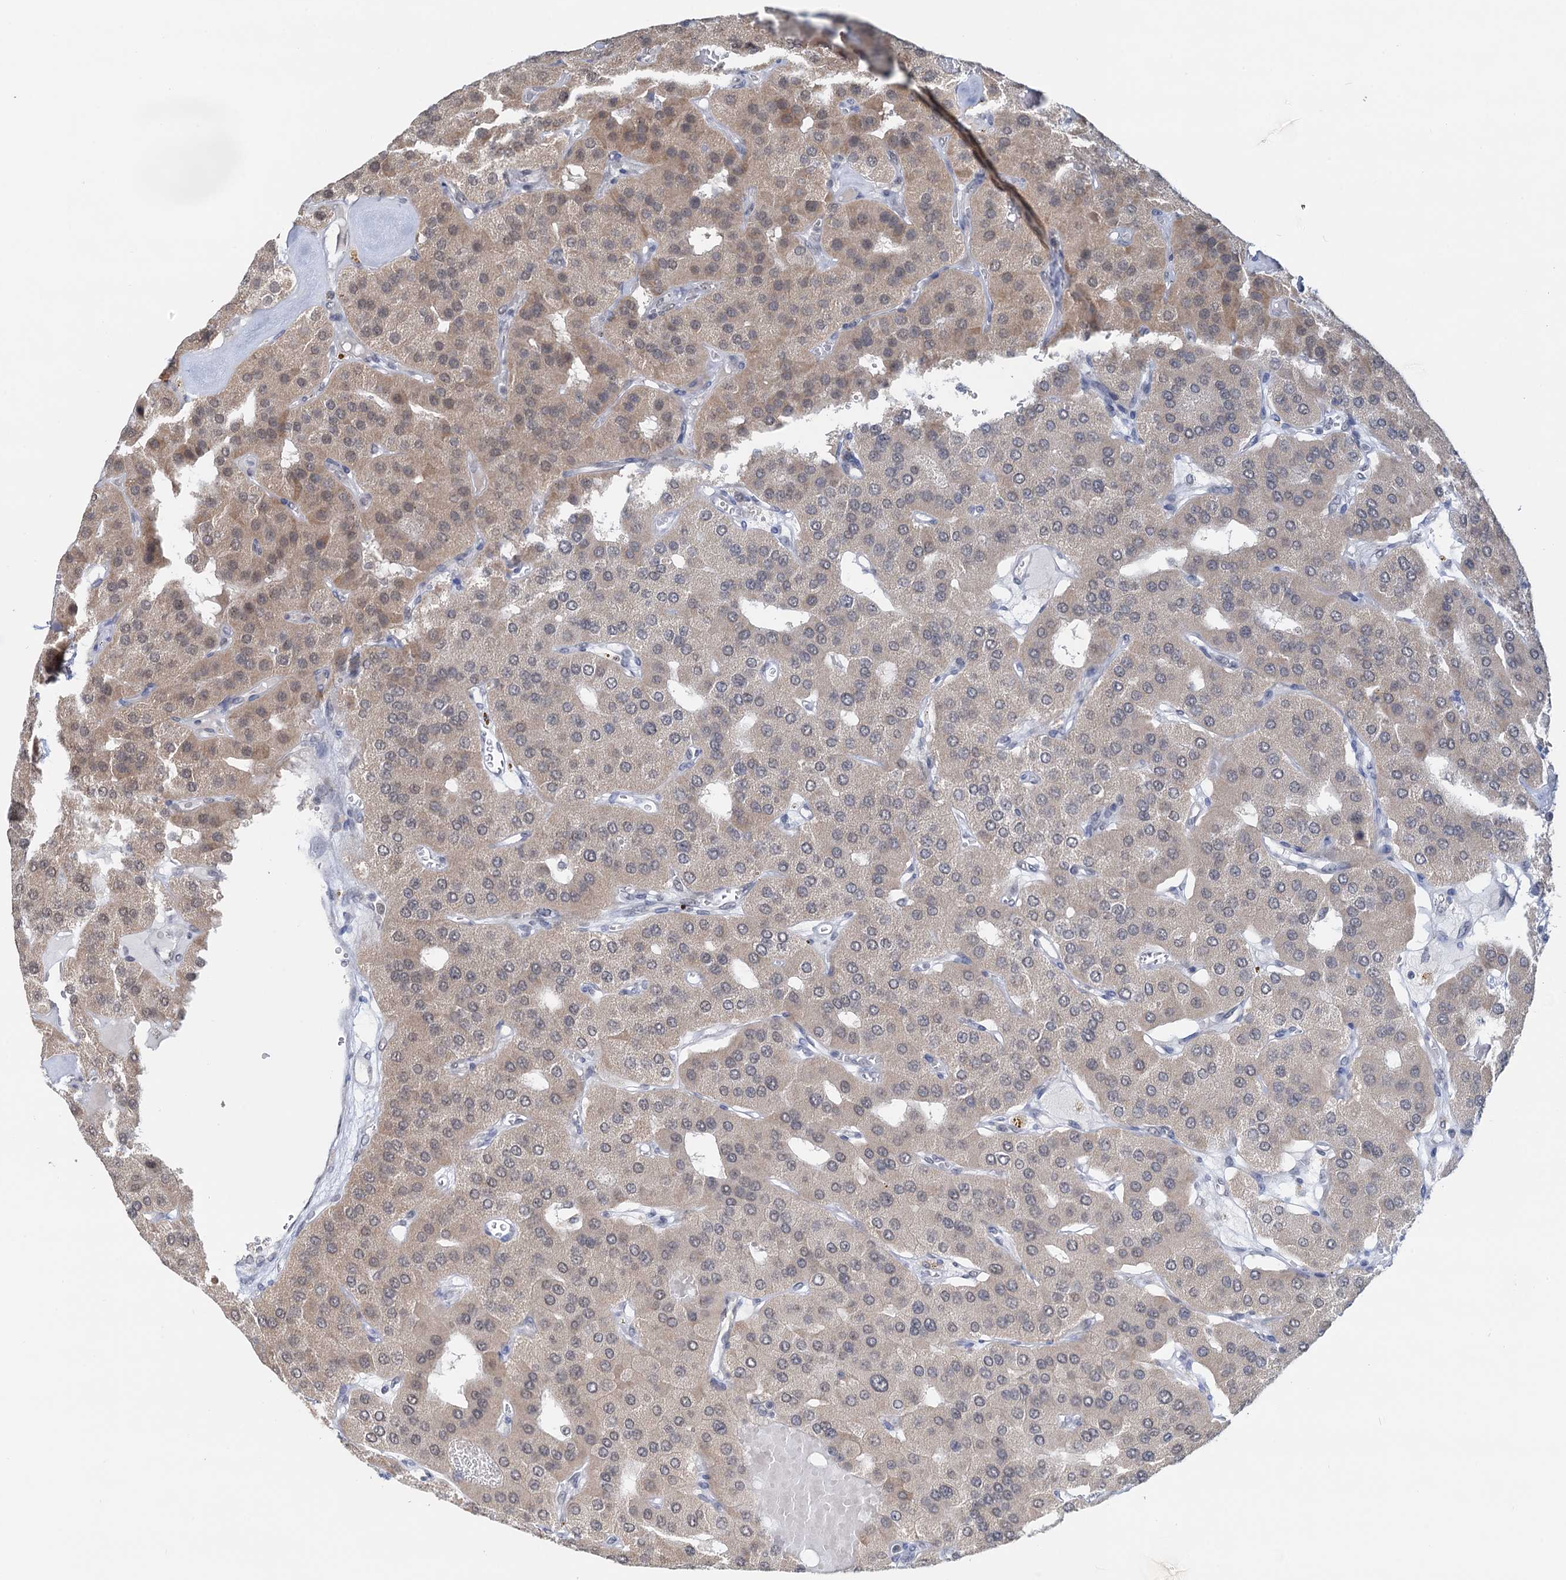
{"staining": {"intensity": "weak", "quantity": "<25%", "location": "cytoplasmic/membranous"}, "tissue": "parathyroid gland", "cell_type": "Glandular cells", "image_type": "normal", "snomed": [{"axis": "morphology", "description": "Normal tissue, NOS"}, {"axis": "morphology", "description": "Adenoma, NOS"}, {"axis": "topography", "description": "Parathyroid gland"}], "caption": "This is a micrograph of IHC staining of unremarkable parathyroid gland, which shows no expression in glandular cells.", "gene": "NAT10", "patient": {"sex": "female", "age": 86}}